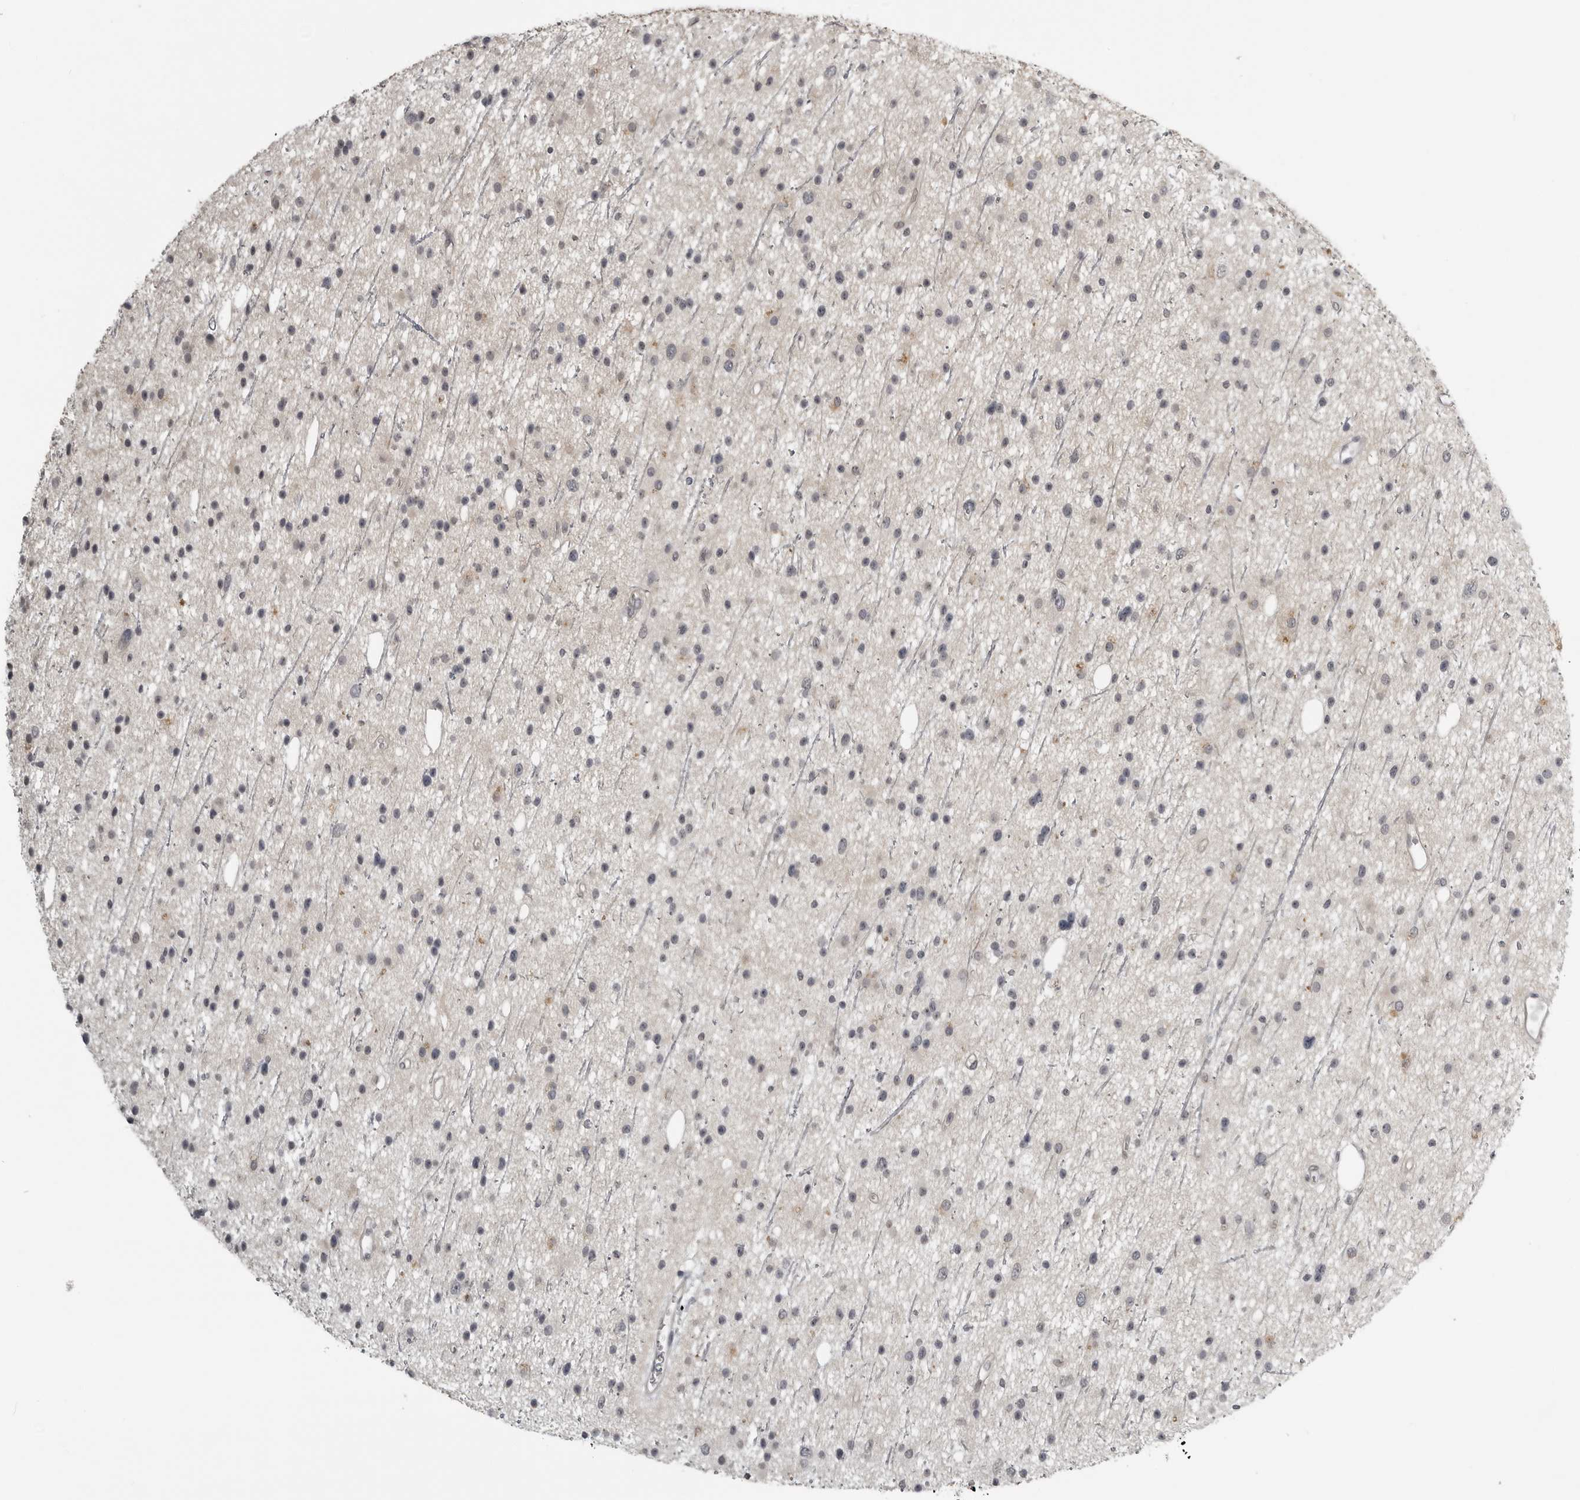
{"staining": {"intensity": "negative", "quantity": "none", "location": "none"}, "tissue": "glioma", "cell_type": "Tumor cells", "image_type": "cancer", "snomed": [{"axis": "morphology", "description": "Glioma, malignant, Low grade"}, {"axis": "topography", "description": "Cerebral cortex"}], "caption": "Immunohistochemistry histopathology image of neoplastic tissue: glioma stained with DAB shows no significant protein positivity in tumor cells.", "gene": "PRRX2", "patient": {"sex": "female", "age": 39}}